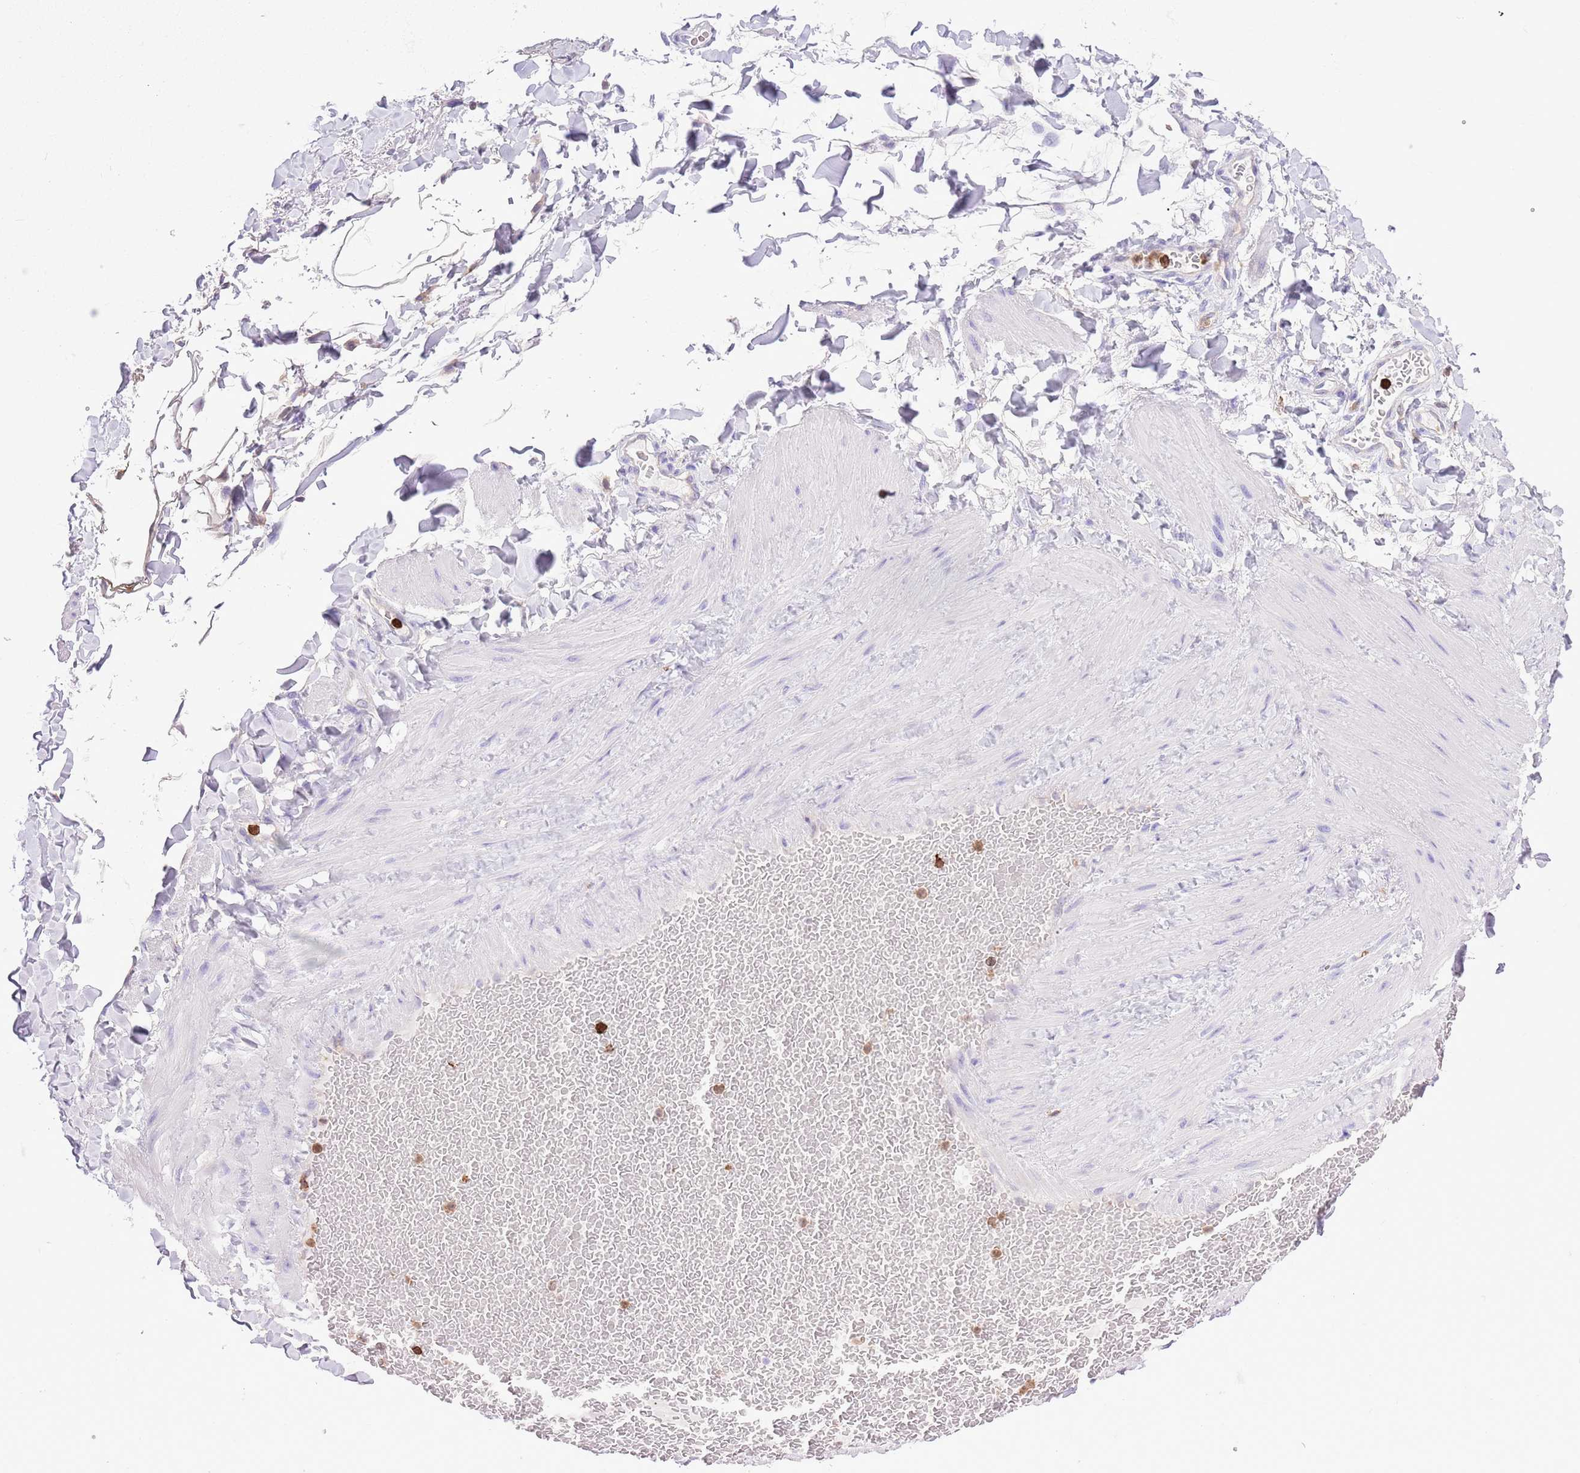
{"staining": {"intensity": "negative", "quantity": "none", "location": "none"}, "tissue": "adipose tissue", "cell_type": "Adipocytes", "image_type": "normal", "snomed": [{"axis": "morphology", "description": "Normal tissue, NOS"}, {"axis": "topography", "description": "Soft tissue"}, {"axis": "topography", "description": "Vascular tissue"}], "caption": "A histopathology image of adipose tissue stained for a protein exhibits no brown staining in adipocytes.", "gene": "EFHD2", "patient": {"sex": "male", "age": 54}}